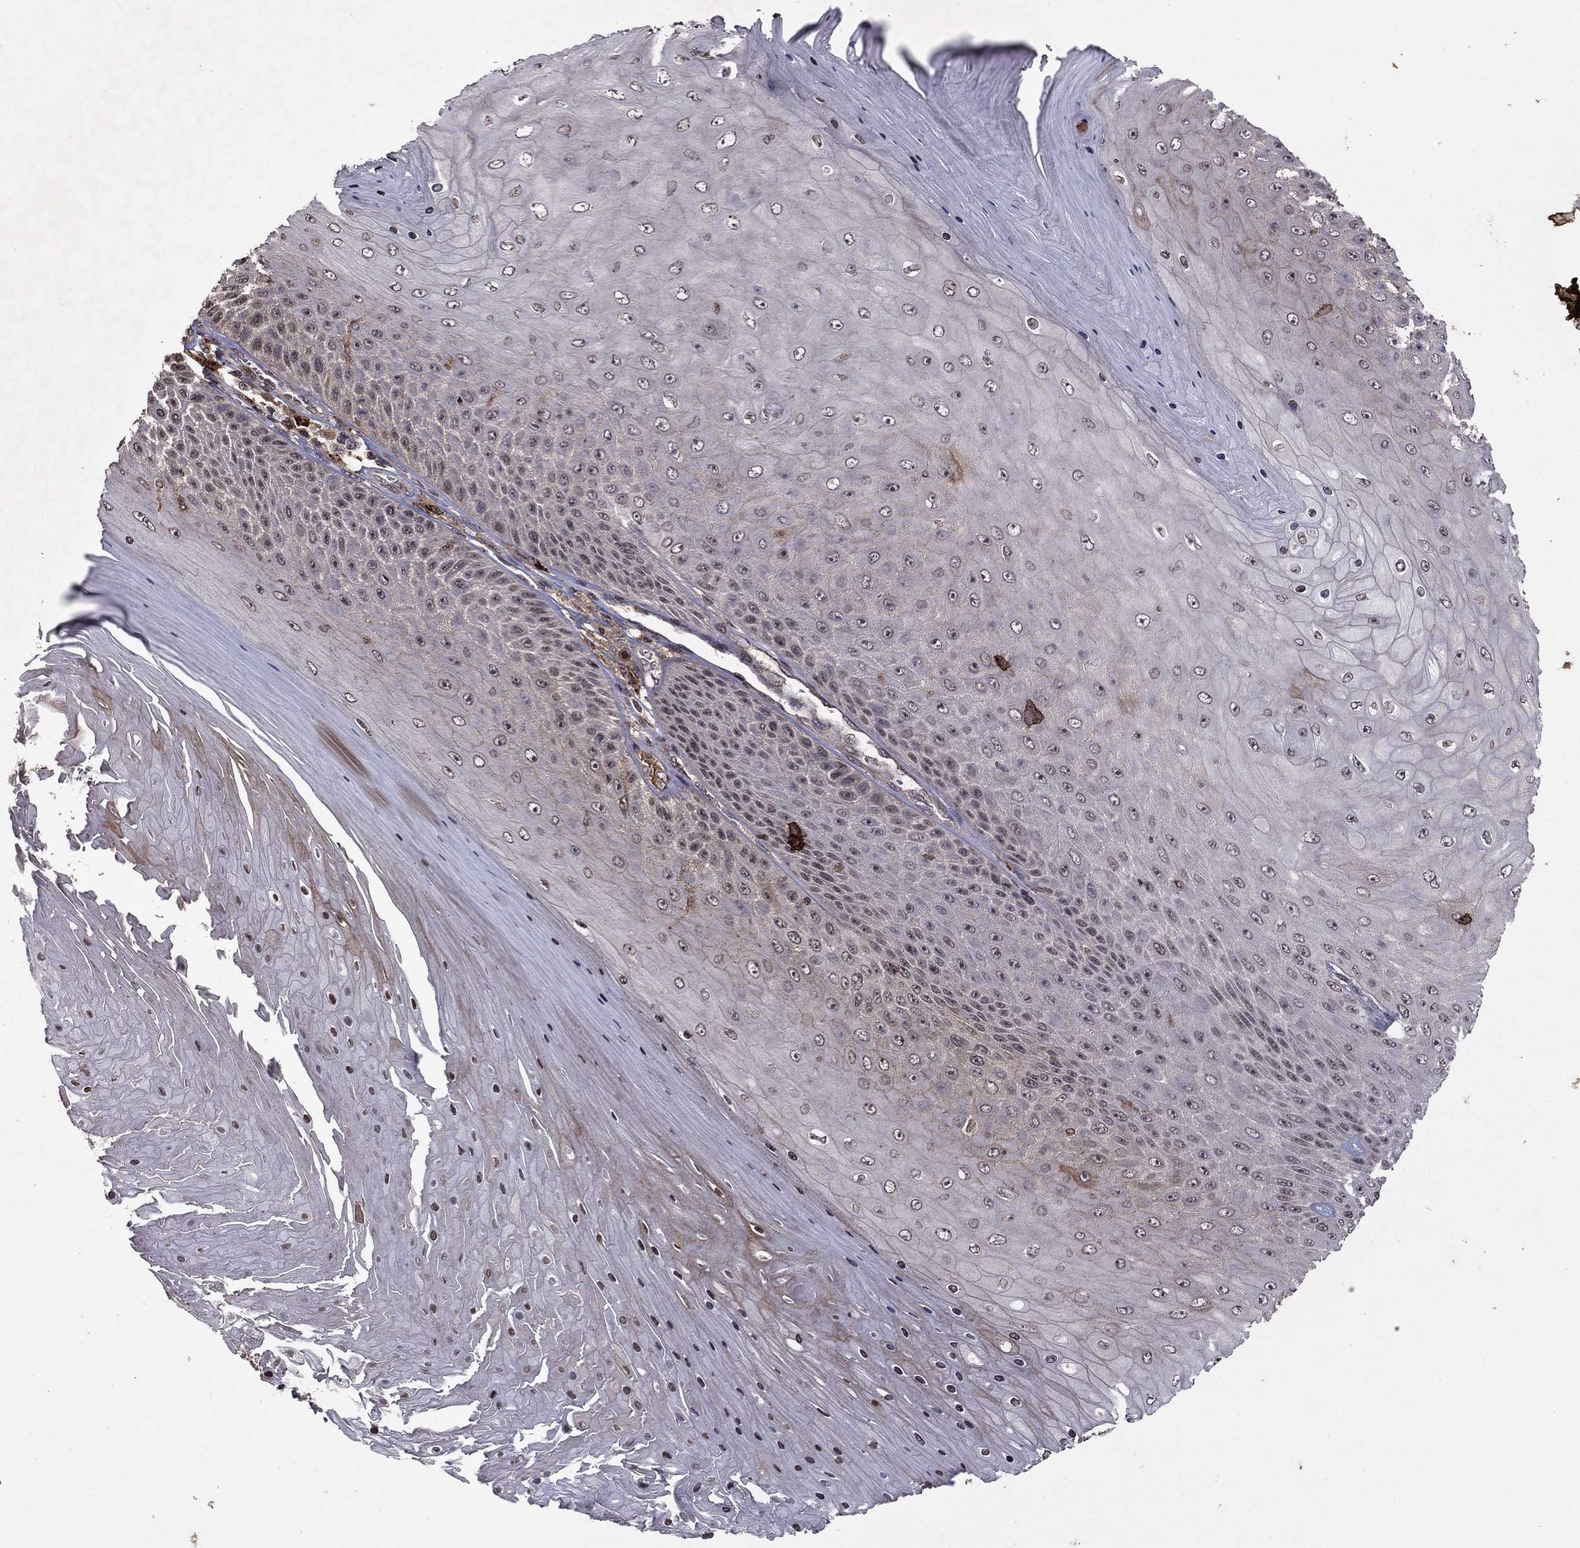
{"staining": {"intensity": "negative", "quantity": "none", "location": "none"}, "tissue": "skin cancer", "cell_type": "Tumor cells", "image_type": "cancer", "snomed": [{"axis": "morphology", "description": "Squamous cell carcinoma, NOS"}, {"axis": "topography", "description": "Skin"}], "caption": "This is an IHC photomicrograph of human skin cancer. There is no staining in tumor cells.", "gene": "NLGN1", "patient": {"sex": "male", "age": 62}}